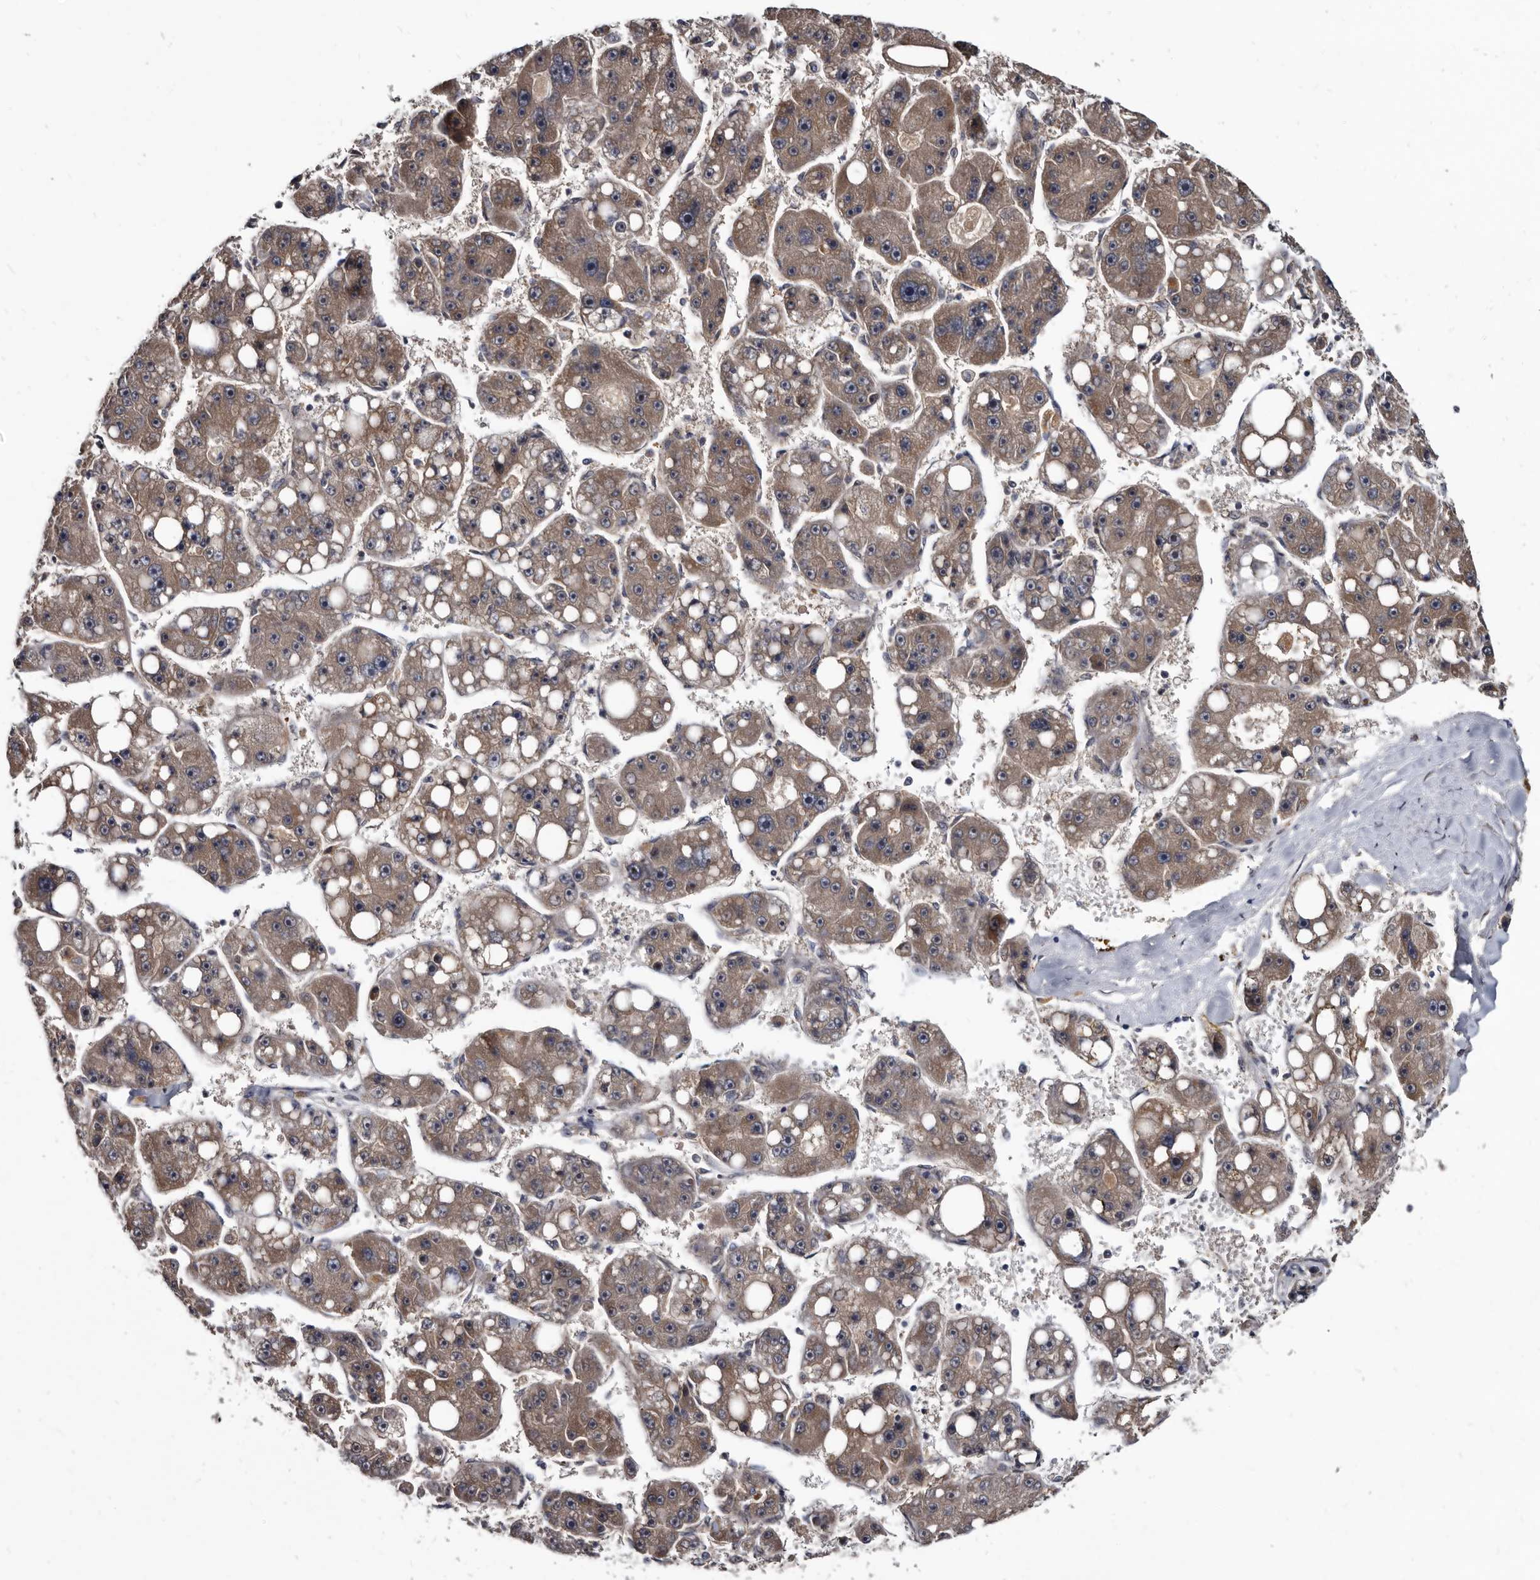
{"staining": {"intensity": "weak", "quantity": ">75%", "location": "cytoplasmic/membranous"}, "tissue": "liver cancer", "cell_type": "Tumor cells", "image_type": "cancer", "snomed": [{"axis": "morphology", "description": "Carcinoma, Hepatocellular, NOS"}, {"axis": "topography", "description": "Liver"}], "caption": "Weak cytoplasmic/membranous expression for a protein is appreciated in about >75% of tumor cells of liver cancer (hepatocellular carcinoma) using immunohistochemistry (IHC).", "gene": "PROM1", "patient": {"sex": "female", "age": 61}}